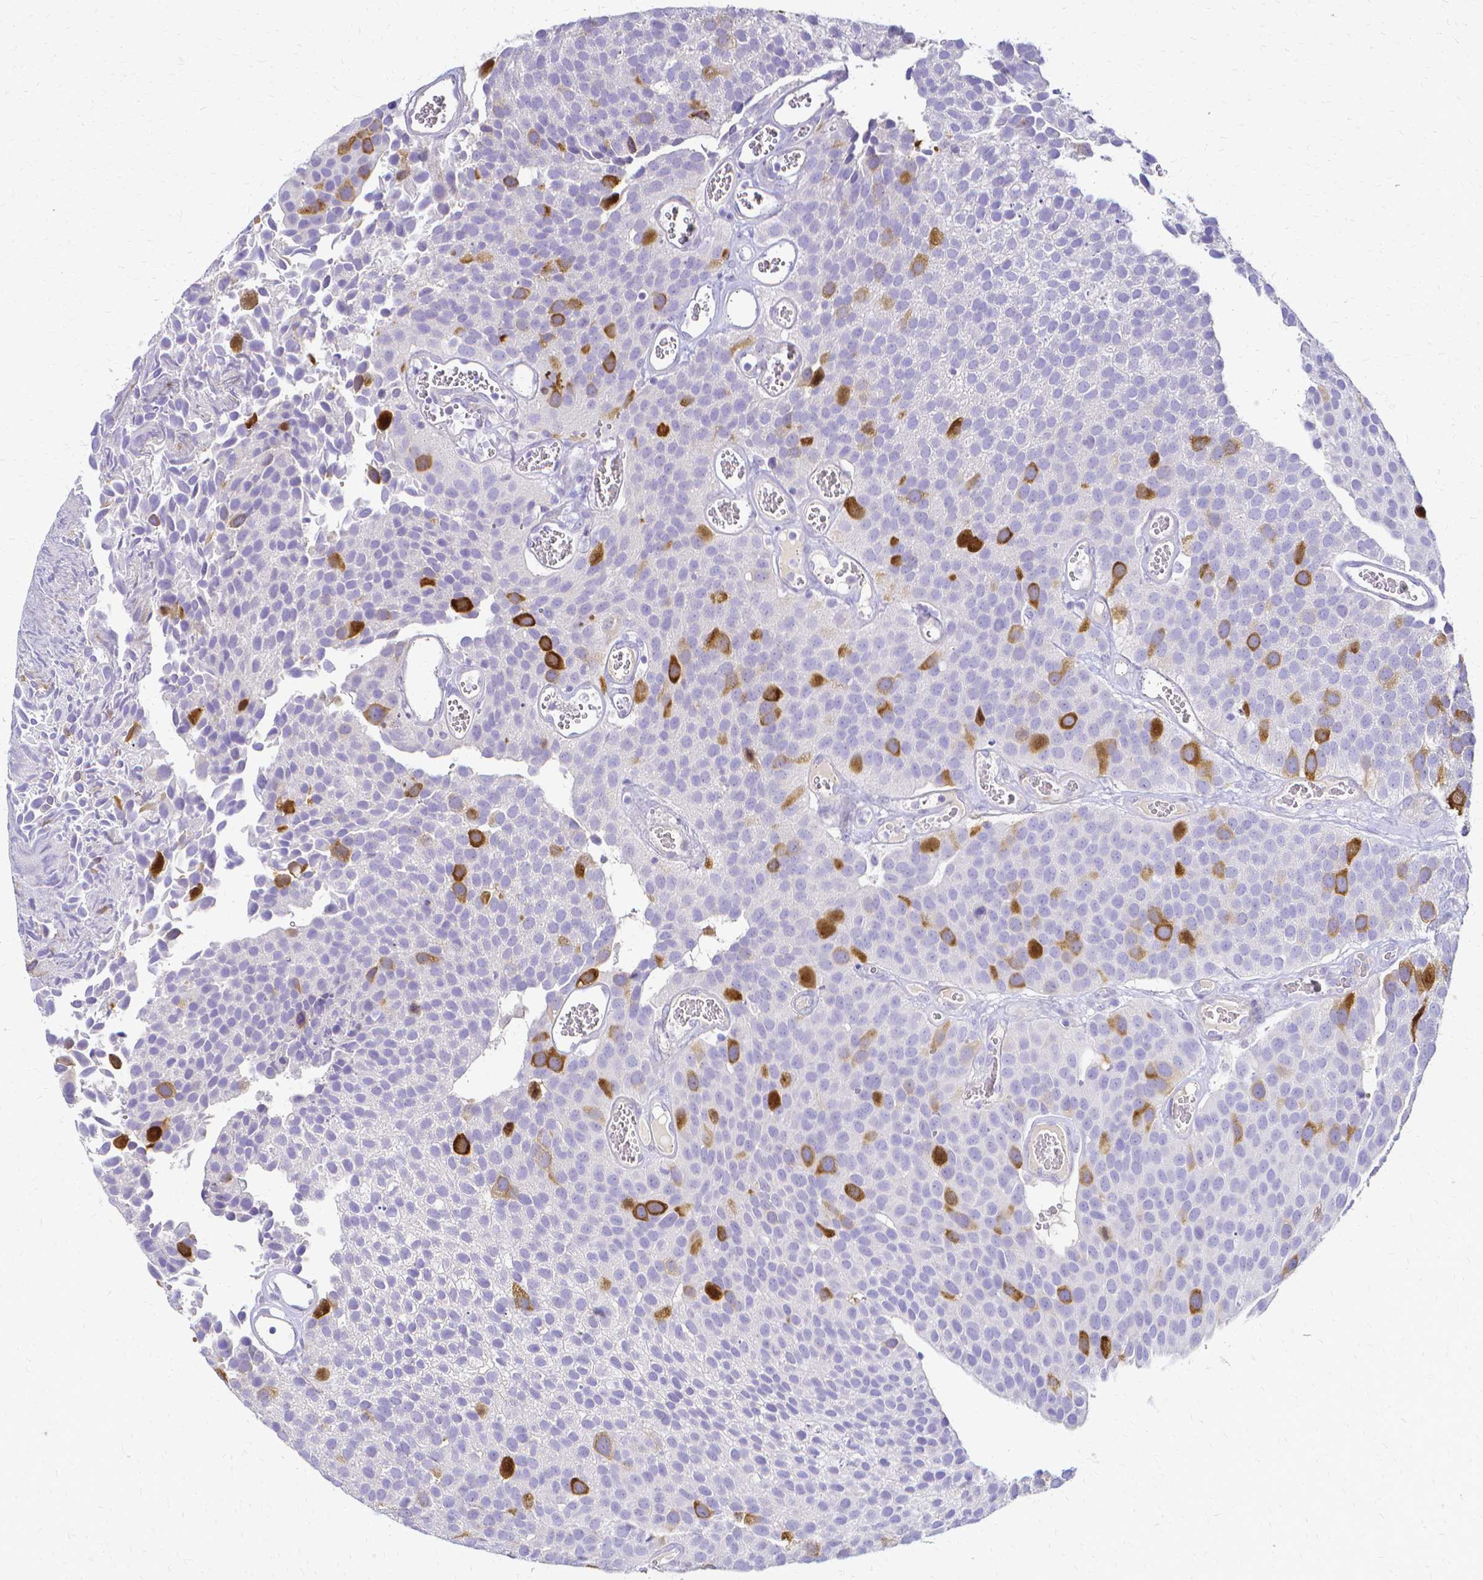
{"staining": {"intensity": "strong", "quantity": "<25%", "location": "cytoplasmic/membranous"}, "tissue": "urothelial cancer", "cell_type": "Tumor cells", "image_type": "cancer", "snomed": [{"axis": "morphology", "description": "Urothelial carcinoma, Low grade"}, {"axis": "topography", "description": "Urinary bladder"}], "caption": "IHC (DAB) staining of human urothelial carcinoma (low-grade) exhibits strong cytoplasmic/membranous protein expression in approximately <25% of tumor cells. The staining is performed using DAB (3,3'-diaminobenzidine) brown chromogen to label protein expression. The nuclei are counter-stained blue using hematoxylin.", "gene": "CCNB1", "patient": {"sex": "female", "age": 69}}